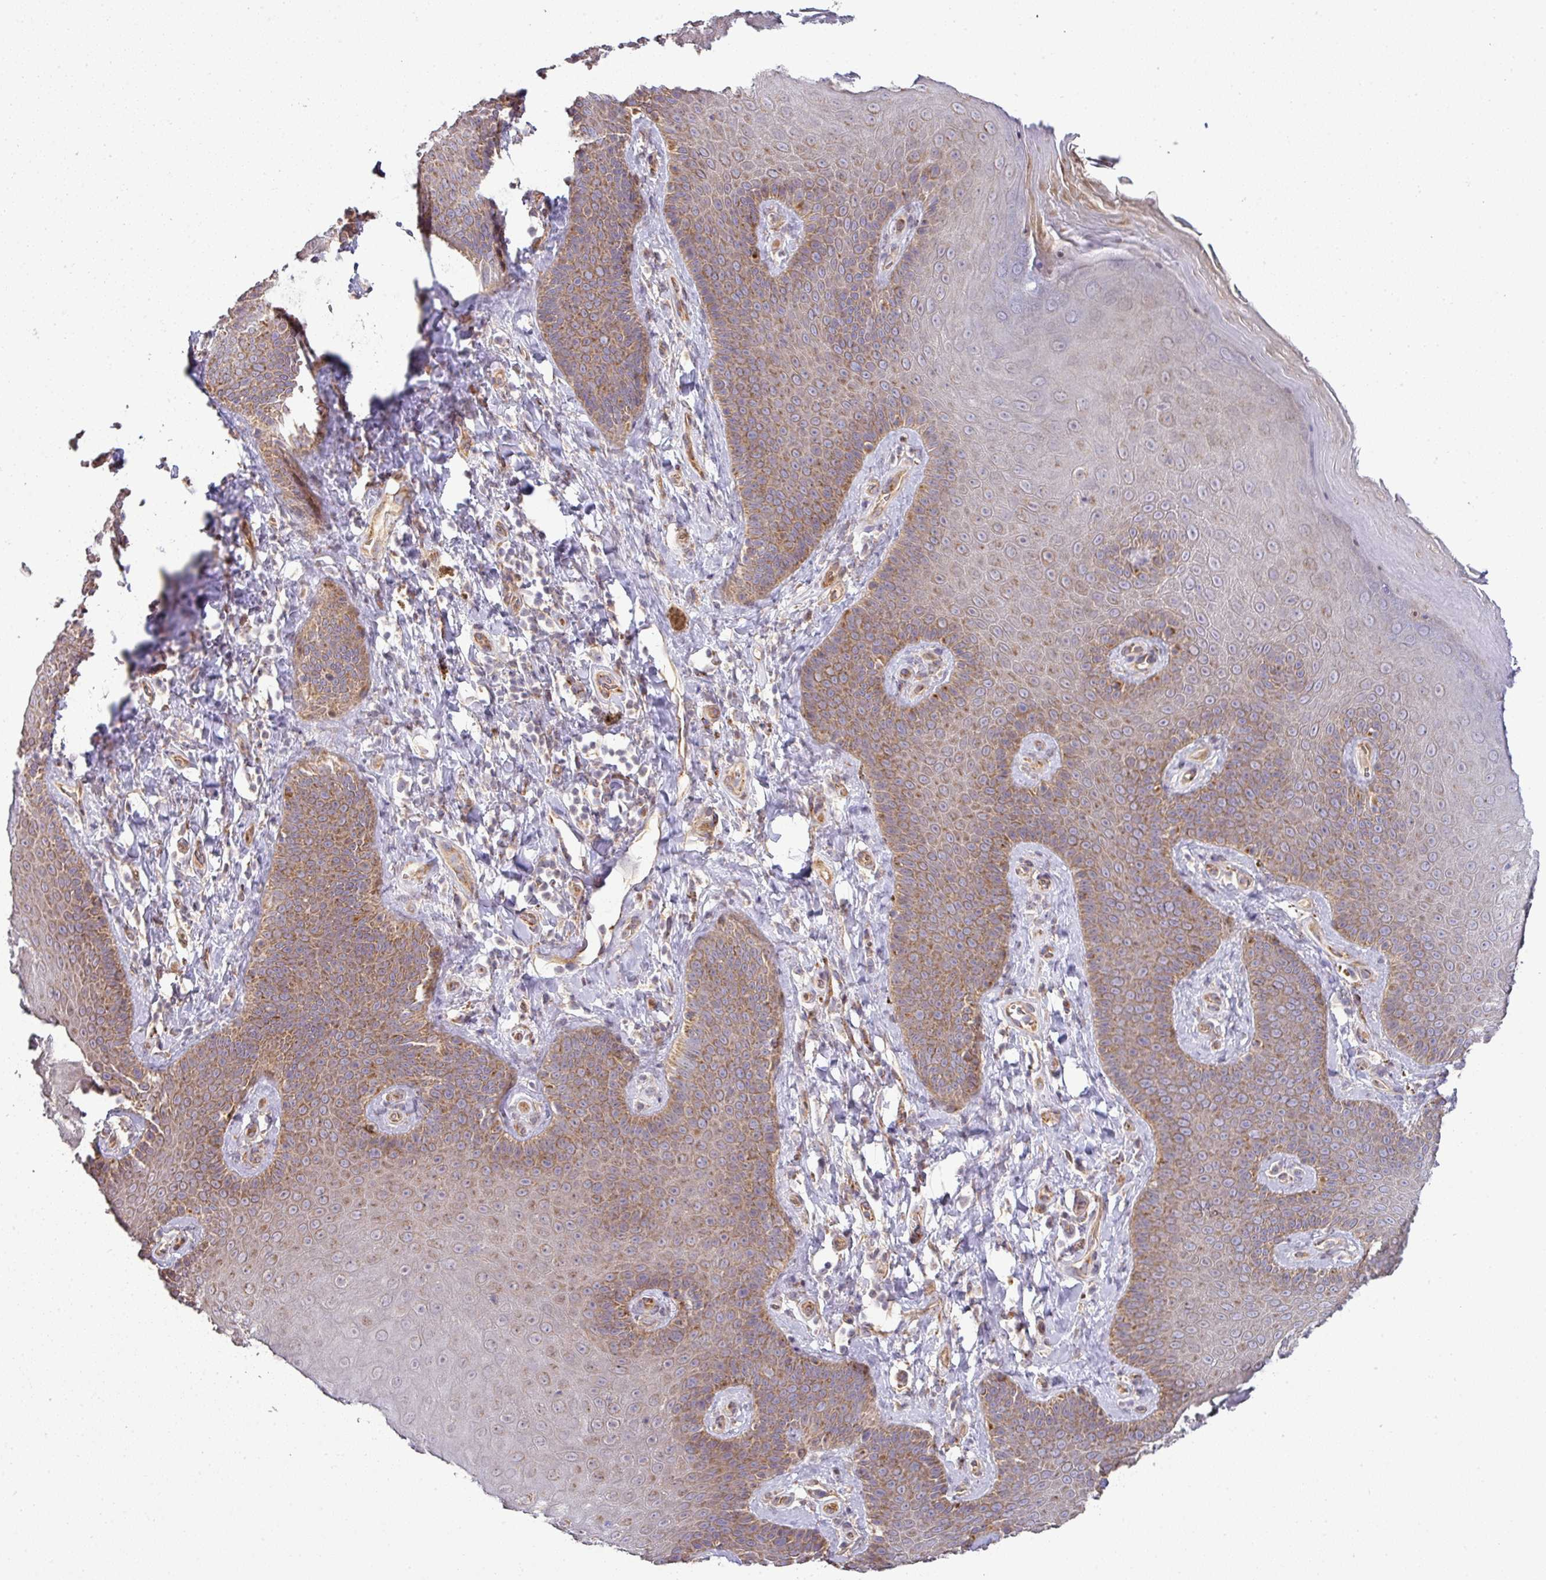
{"staining": {"intensity": "moderate", "quantity": "25%-75%", "location": "cytoplasmic/membranous"}, "tissue": "skin", "cell_type": "Epidermal cells", "image_type": "normal", "snomed": [{"axis": "morphology", "description": "Normal tissue, NOS"}, {"axis": "topography", "description": "Anal"}, {"axis": "topography", "description": "Peripheral nerve tissue"}], "caption": "Immunohistochemistry (IHC) of normal human skin reveals medium levels of moderate cytoplasmic/membranous expression in approximately 25%-75% of epidermal cells. (DAB IHC with brightfield microscopy, high magnification).", "gene": "TIMMDC1", "patient": {"sex": "male", "age": 53}}